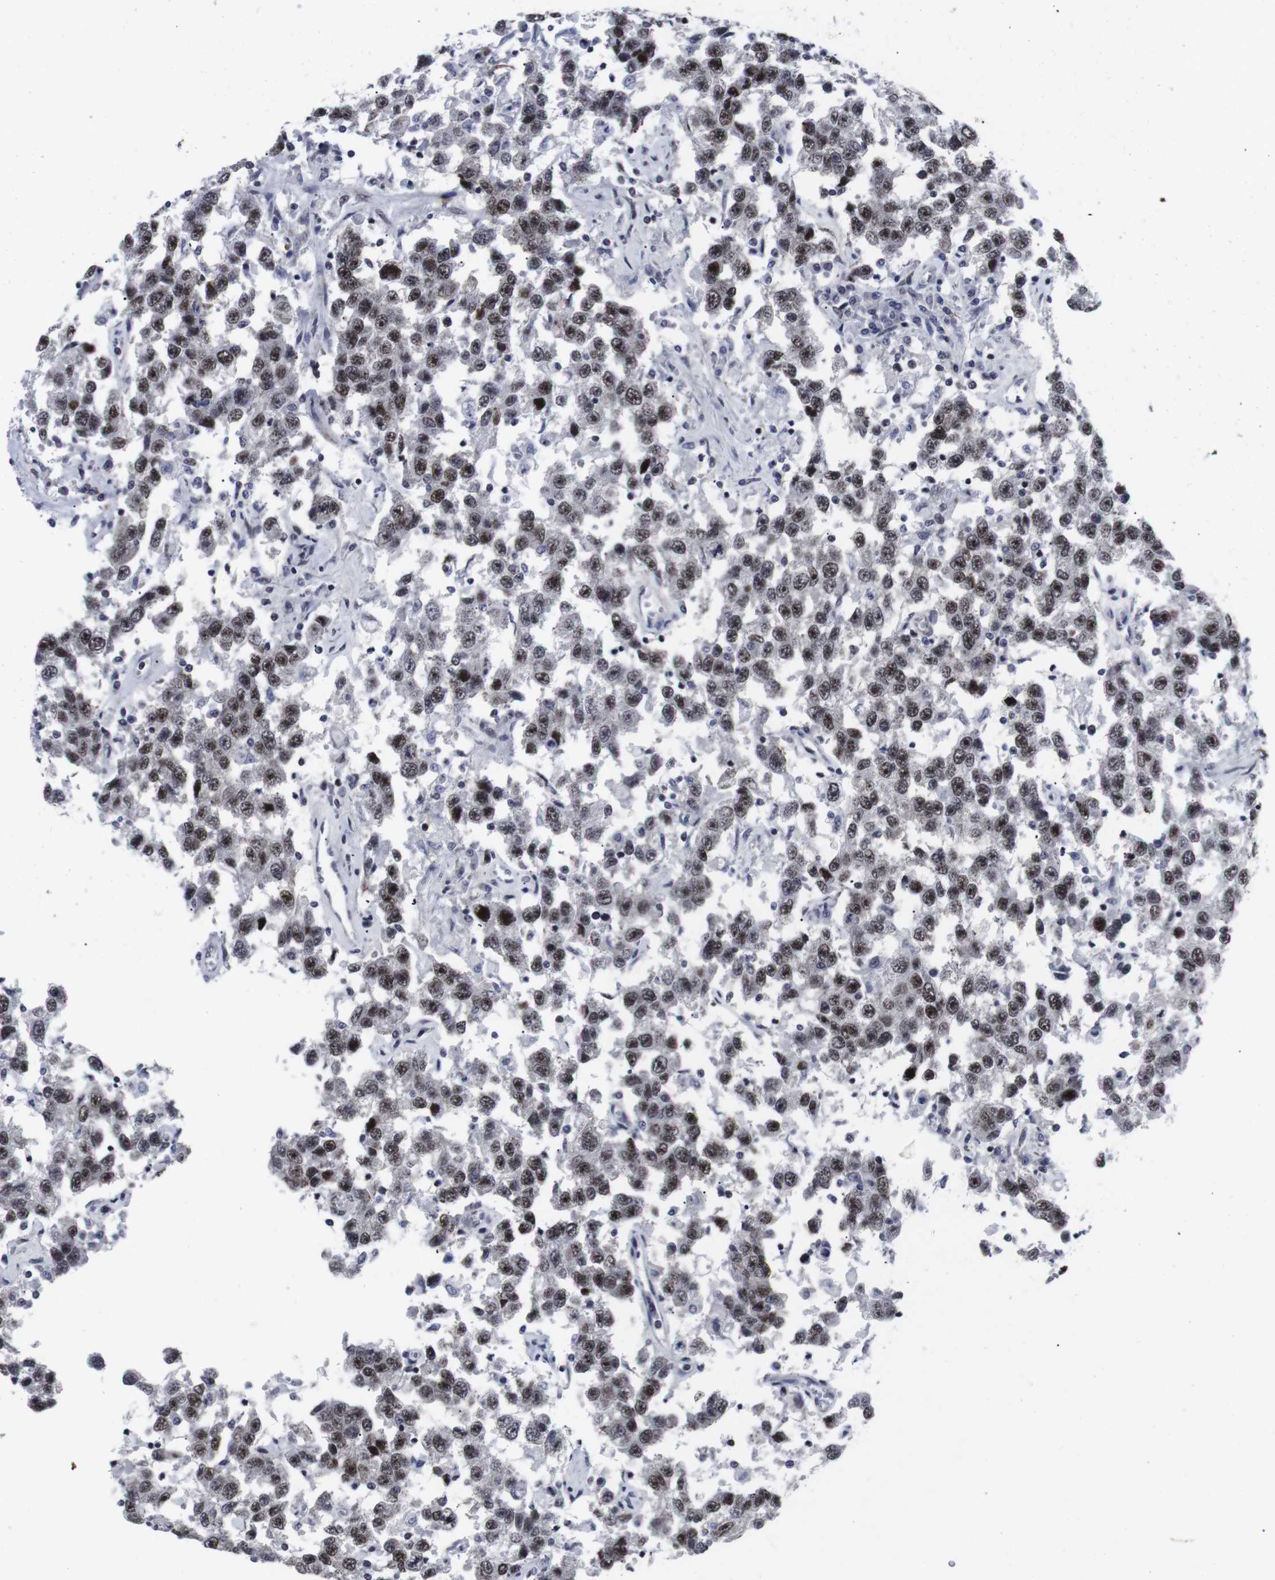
{"staining": {"intensity": "strong", "quantity": ">75%", "location": "nuclear"}, "tissue": "testis cancer", "cell_type": "Tumor cells", "image_type": "cancer", "snomed": [{"axis": "morphology", "description": "Seminoma, NOS"}, {"axis": "topography", "description": "Testis"}], "caption": "Testis cancer (seminoma) stained with DAB immunohistochemistry (IHC) demonstrates high levels of strong nuclear expression in about >75% of tumor cells.", "gene": "MLH1", "patient": {"sex": "male", "age": 41}}